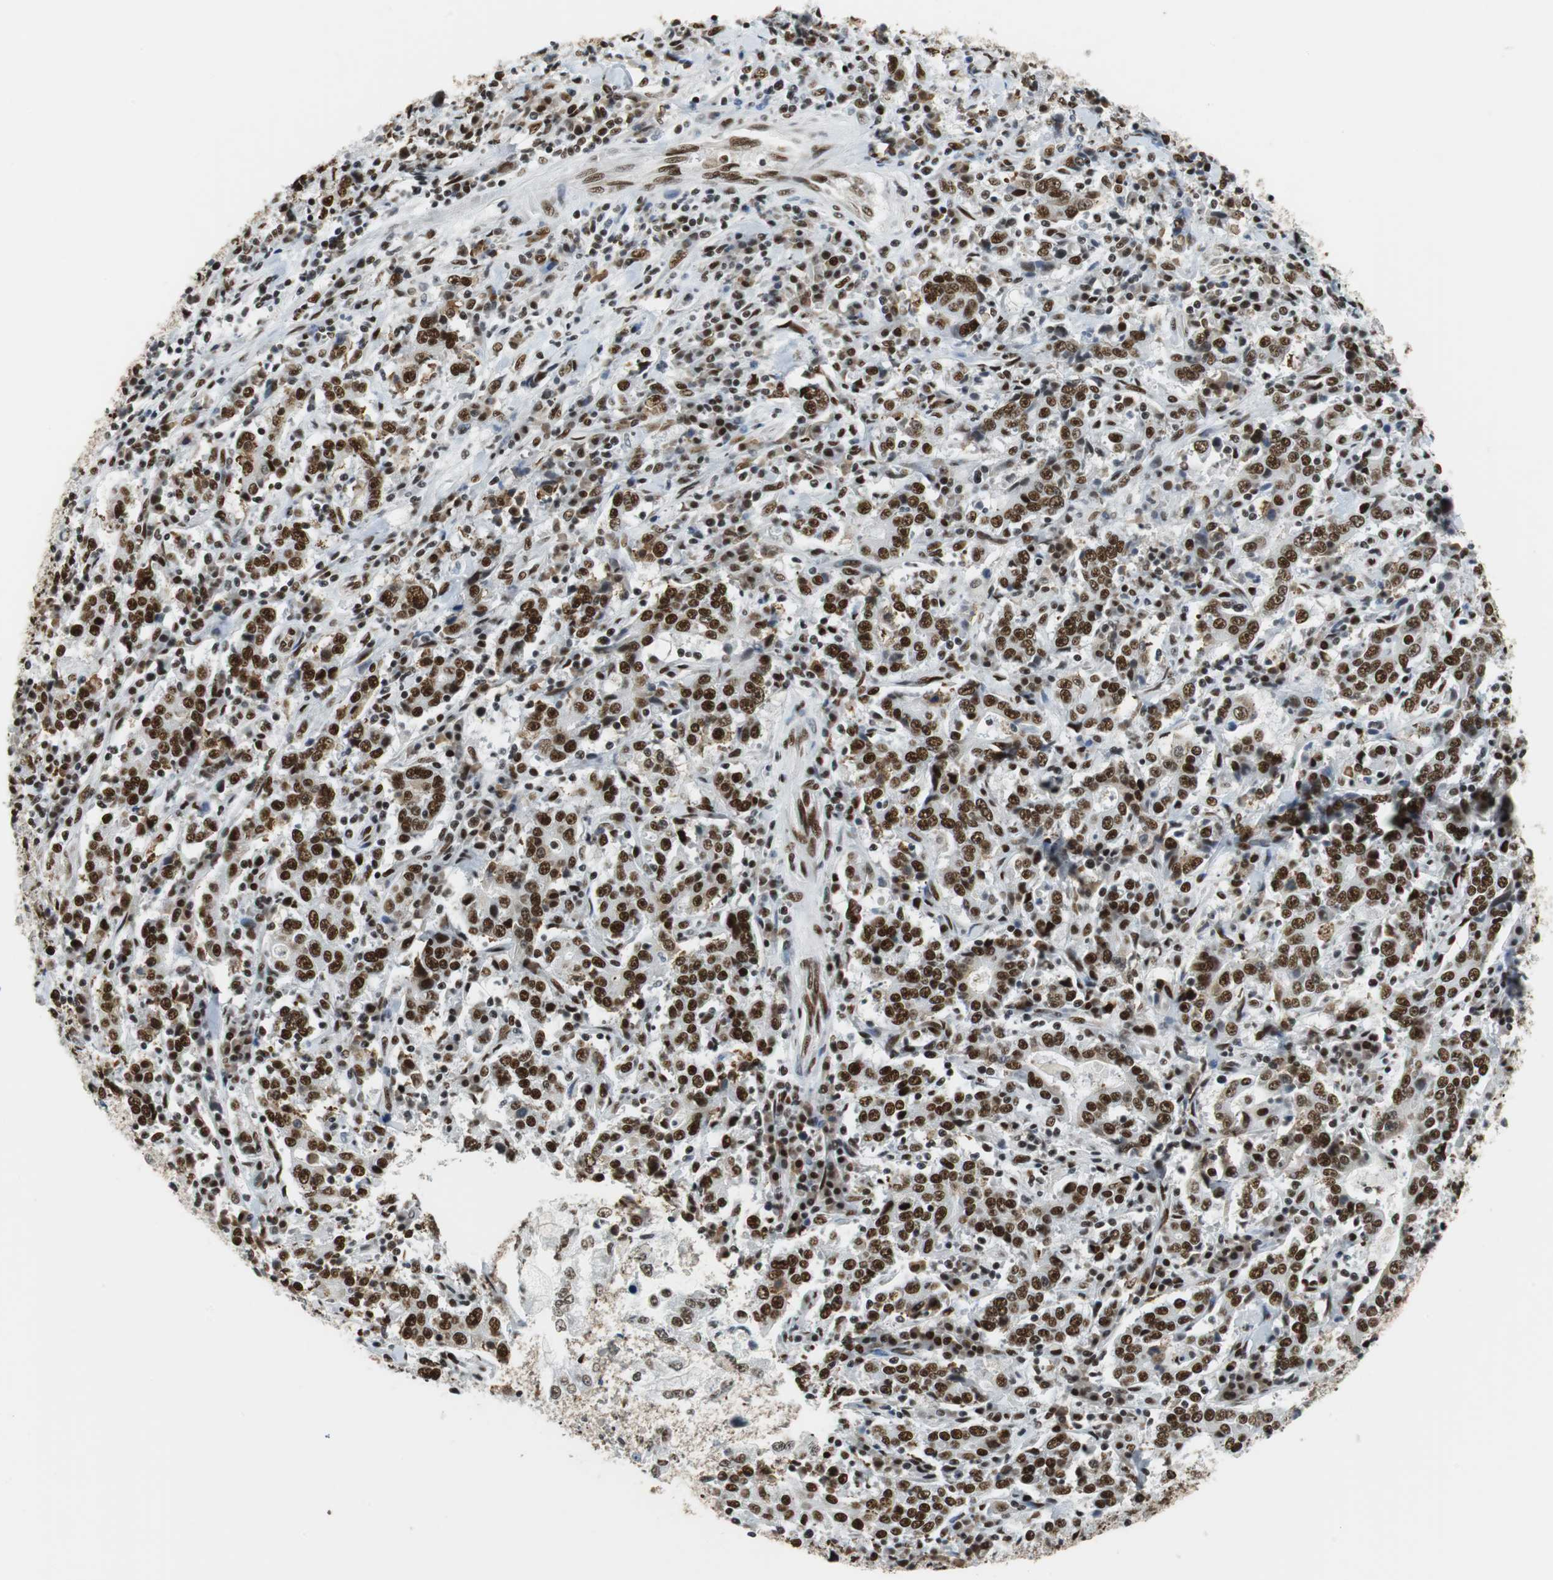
{"staining": {"intensity": "strong", "quantity": ">75%", "location": "nuclear"}, "tissue": "stomach cancer", "cell_type": "Tumor cells", "image_type": "cancer", "snomed": [{"axis": "morphology", "description": "Normal tissue, NOS"}, {"axis": "morphology", "description": "Adenocarcinoma, NOS"}, {"axis": "topography", "description": "Stomach, upper"}, {"axis": "topography", "description": "Stomach"}], "caption": "Immunohistochemical staining of human adenocarcinoma (stomach) displays high levels of strong nuclear positivity in approximately >75% of tumor cells.", "gene": "PRKDC", "patient": {"sex": "male", "age": 59}}